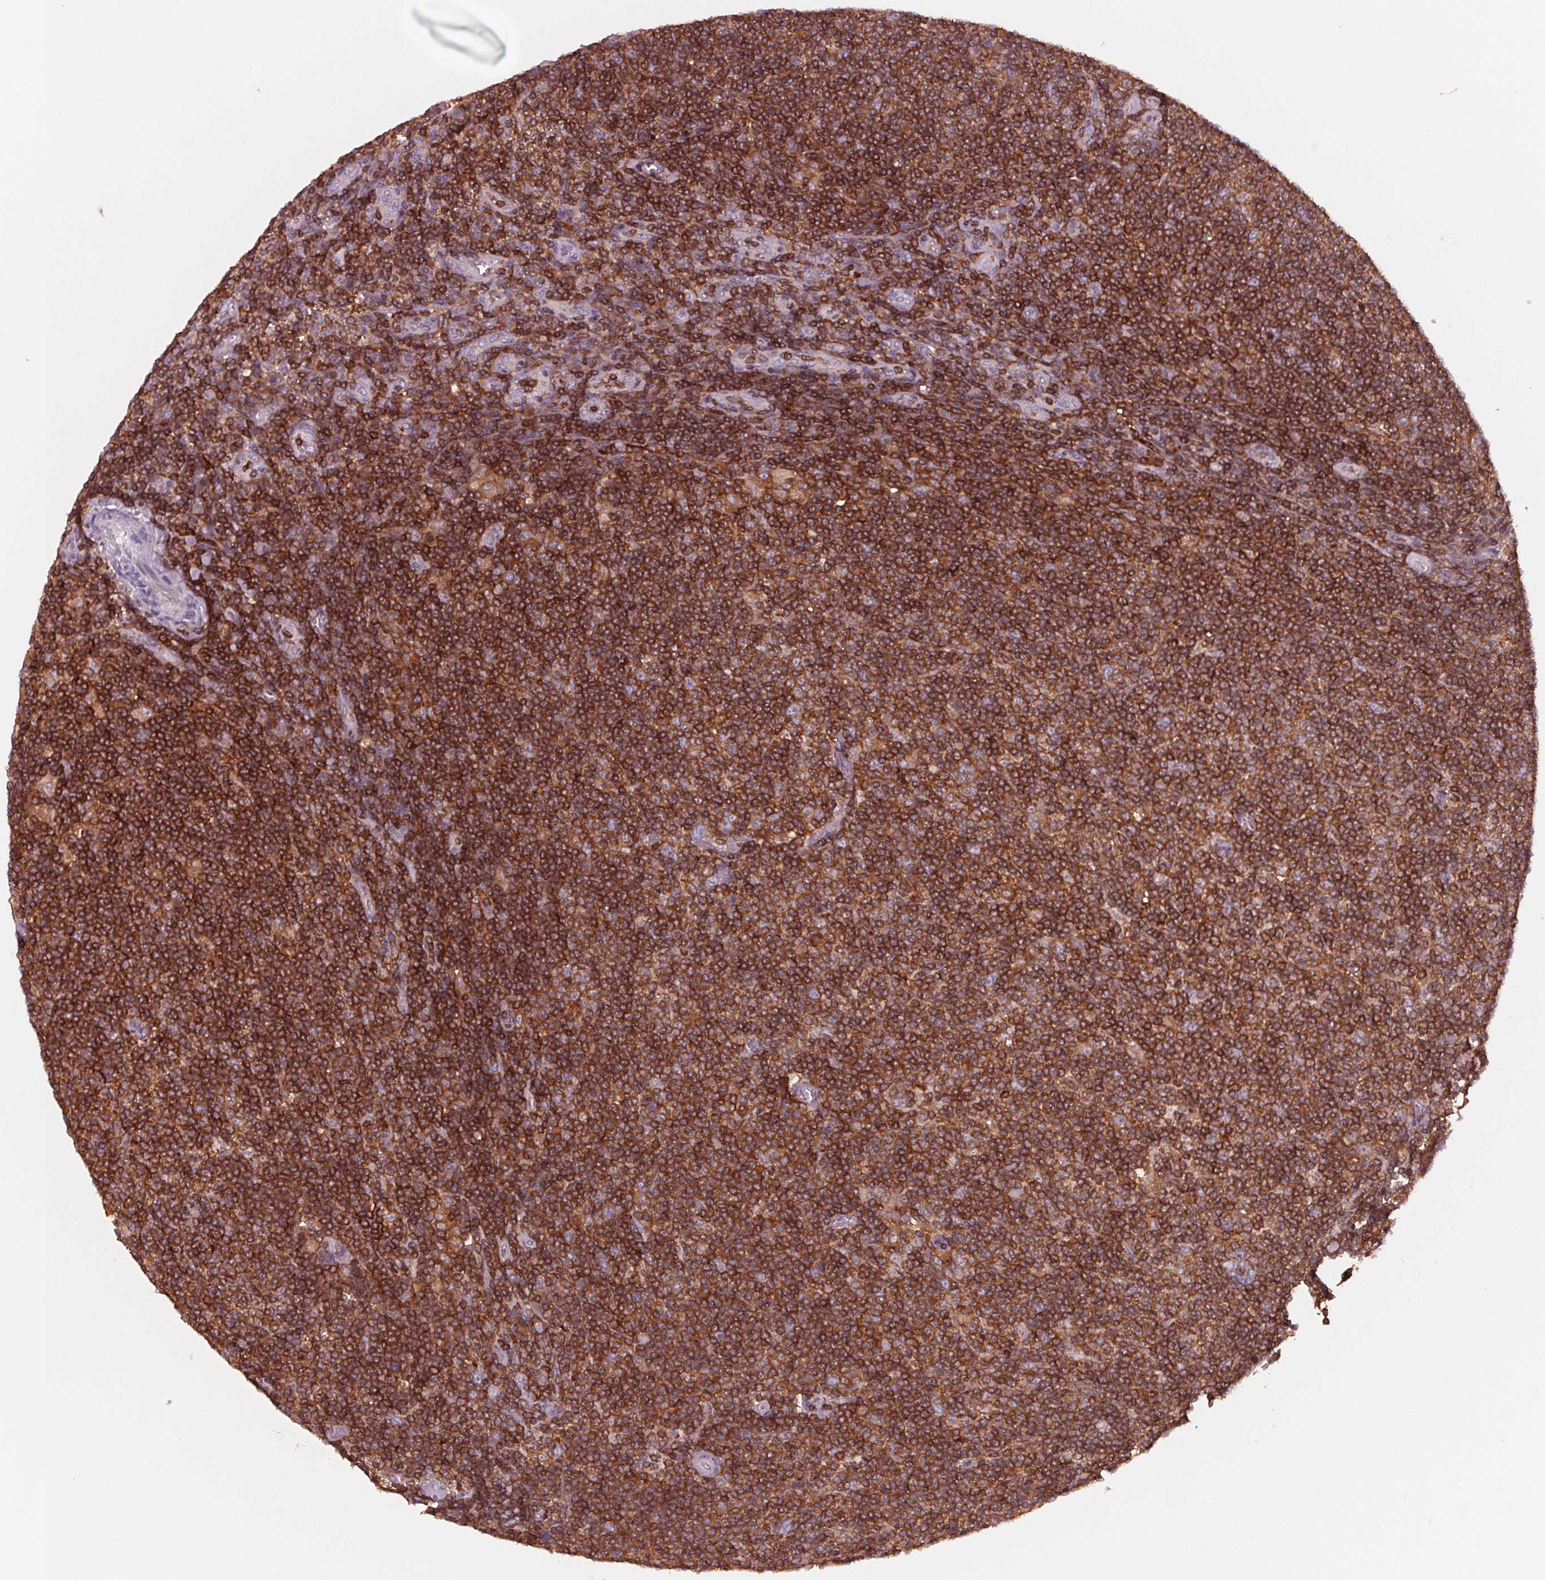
{"staining": {"intensity": "strong", "quantity": ">75%", "location": "cytoplasmic/membranous"}, "tissue": "lymphoma", "cell_type": "Tumor cells", "image_type": "cancer", "snomed": [{"axis": "morphology", "description": "Hodgkin's disease, NOS"}, {"axis": "topography", "description": "Lymph node"}], "caption": "IHC staining of Hodgkin's disease, which reveals high levels of strong cytoplasmic/membranous expression in about >75% of tumor cells indicating strong cytoplasmic/membranous protein staining. The staining was performed using DAB (3,3'-diaminobenzidine) (brown) for protein detection and nuclei were counterstained in hematoxylin (blue).", "gene": "ARHGAP25", "patient": {"sex": "male", "age": 40}}